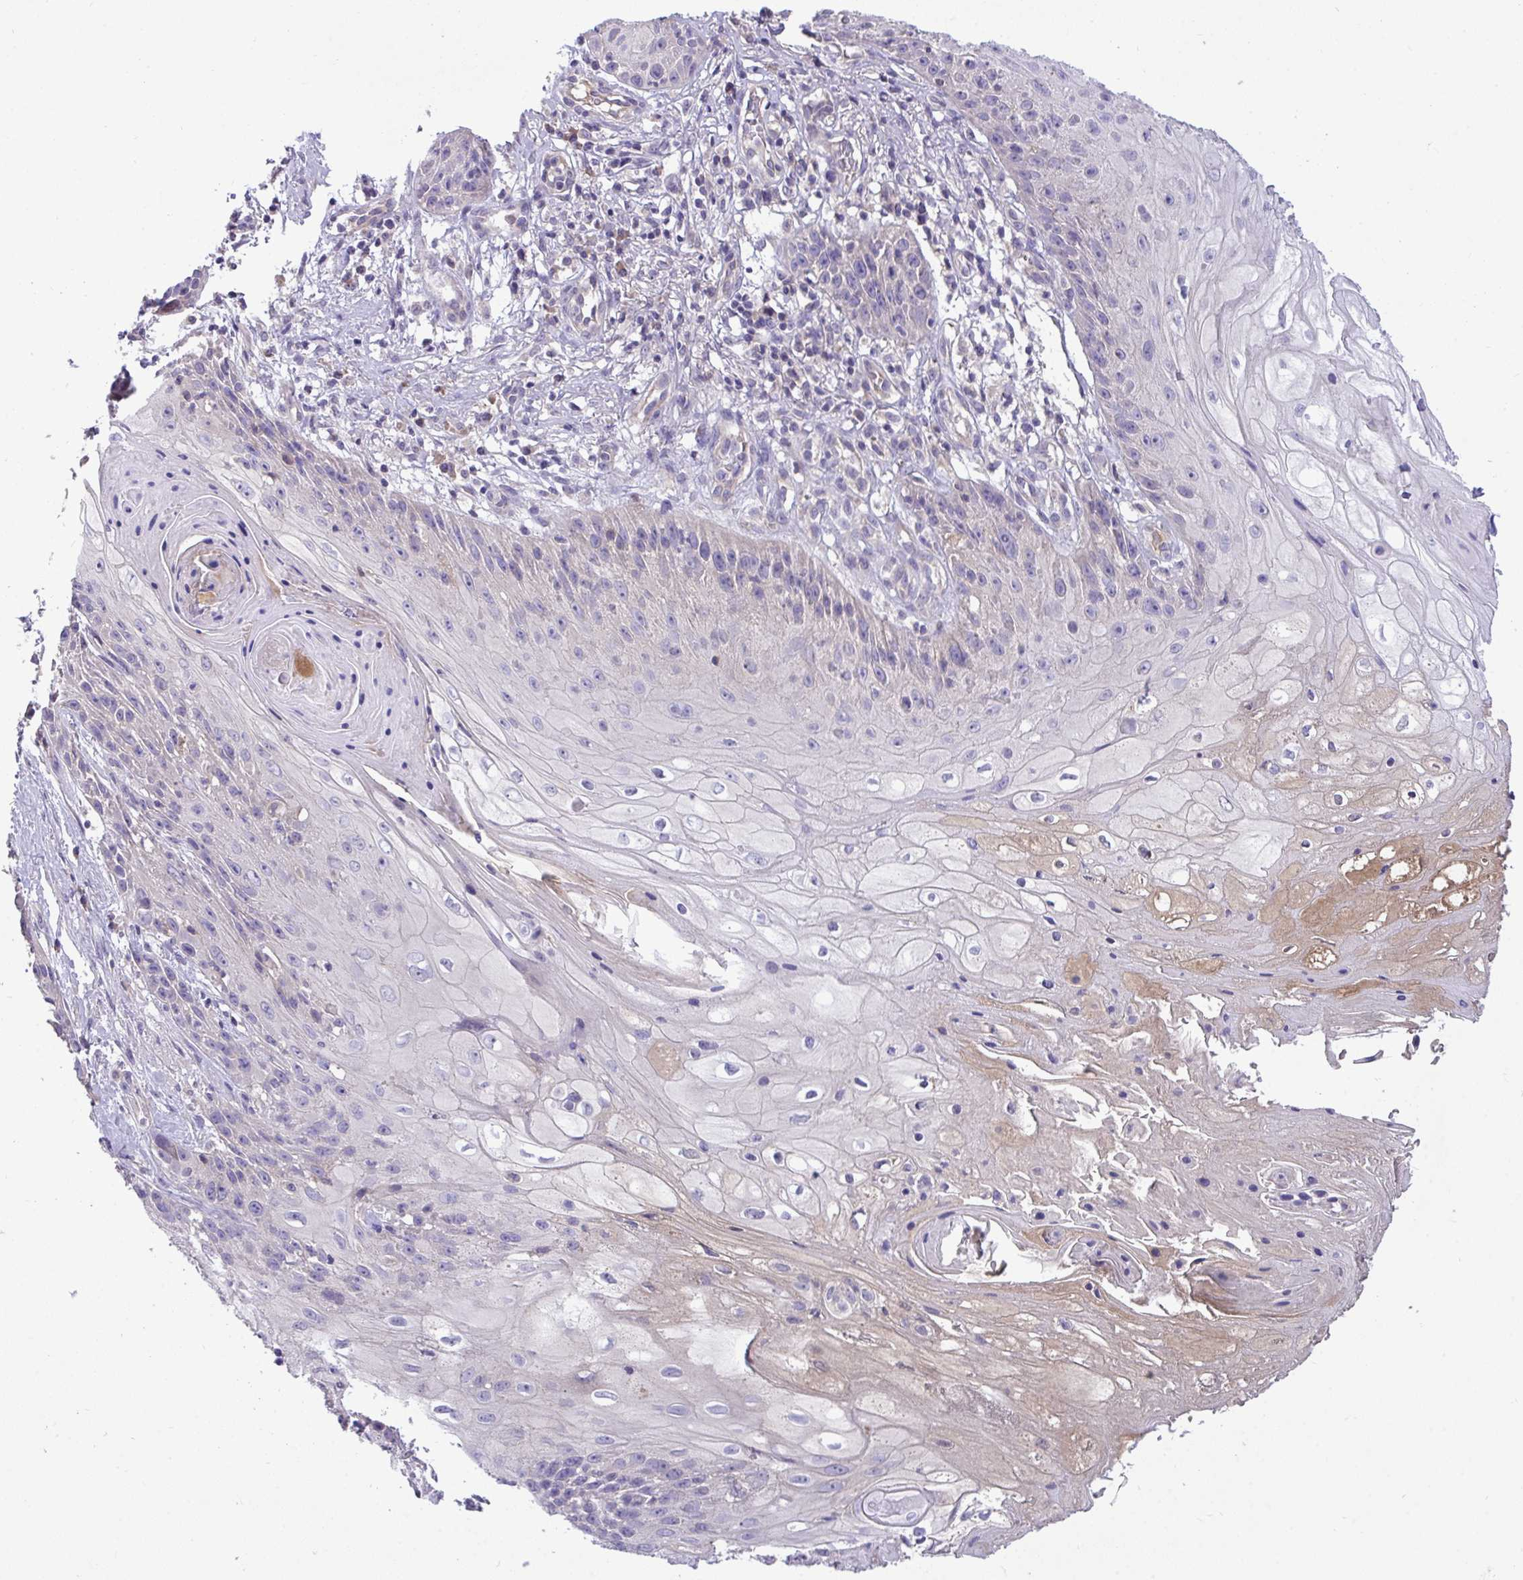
{"staining": {"intensity": "negative", "quantity": "none", "location": "none"}, "tissue": "skin cancer", "cell_type": "Tumor cells", "image_type": "cancer", "snomed": [{"axis": "morphology", "description": "Squamous cell carcinoma, NOS"}, {"axis": "topography", "description": "Skin"}, {"axis": "topography", "description": "Vulva"}], "caption": "The micrograph exhibits no significant staining in tumor cells of skin cancer (squamous cell carcinoma).", "gene": "ZNF581", "patient": {"sex": "female", "age": 76}}